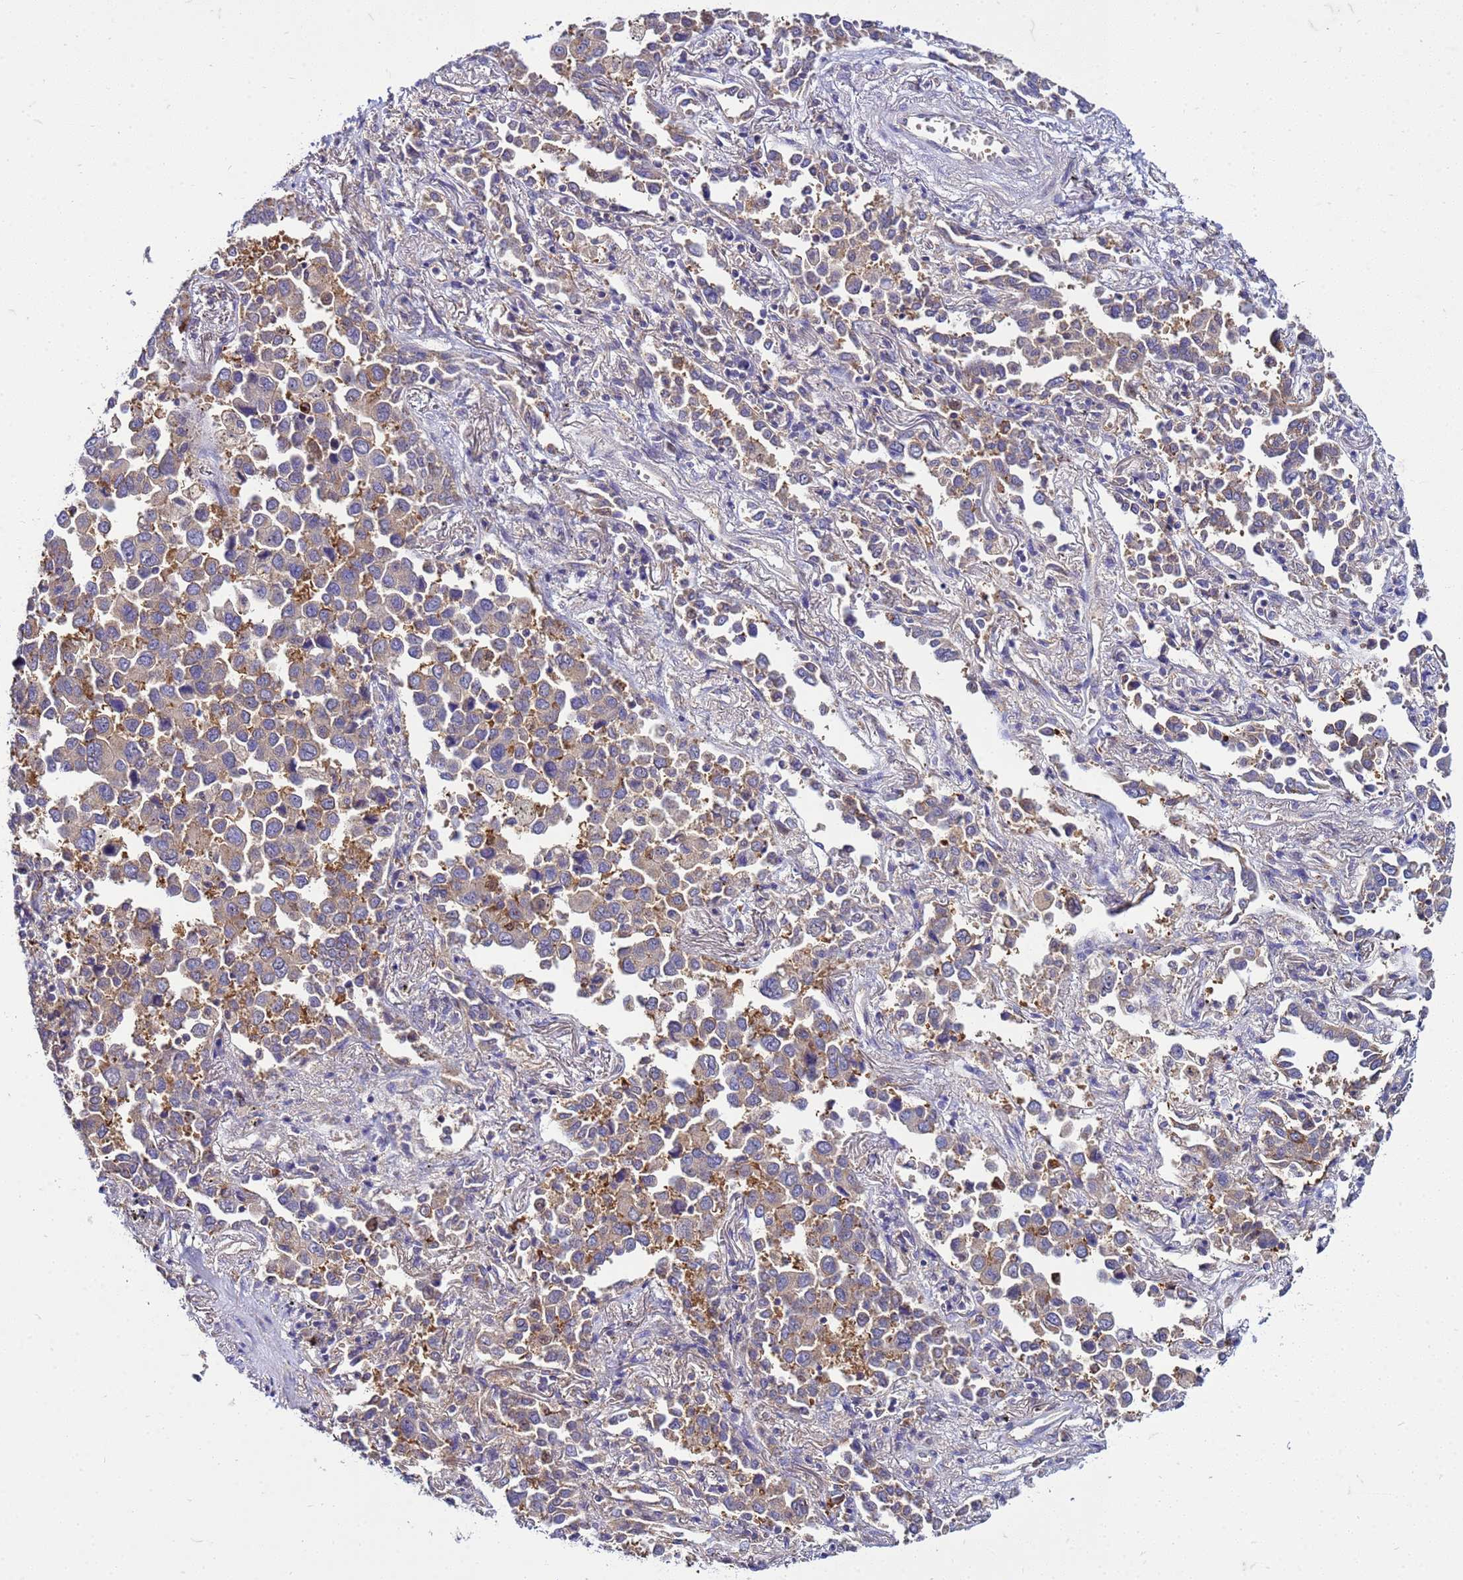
{"staining": {"intensity": "weak", "quantity": ">75%", "location": "cytoplasmic/membranous"}, "tissue": "lung cancer", "cell_type": "Tumor cells", "image_type": "cancer", "snomed": [{"axis": "morphology", "description": "Adenocarcinoma, NOS"}, {"axis": "topography", "description": "Lung"}], "caption": "Tumor cells reveal low levels of weak cytoplasmic/membranous expression in approximately >75% of cells in lung adenocarcinoma.", "gene": "PKD1", "patient": {"sex": "male", "age": 67}}